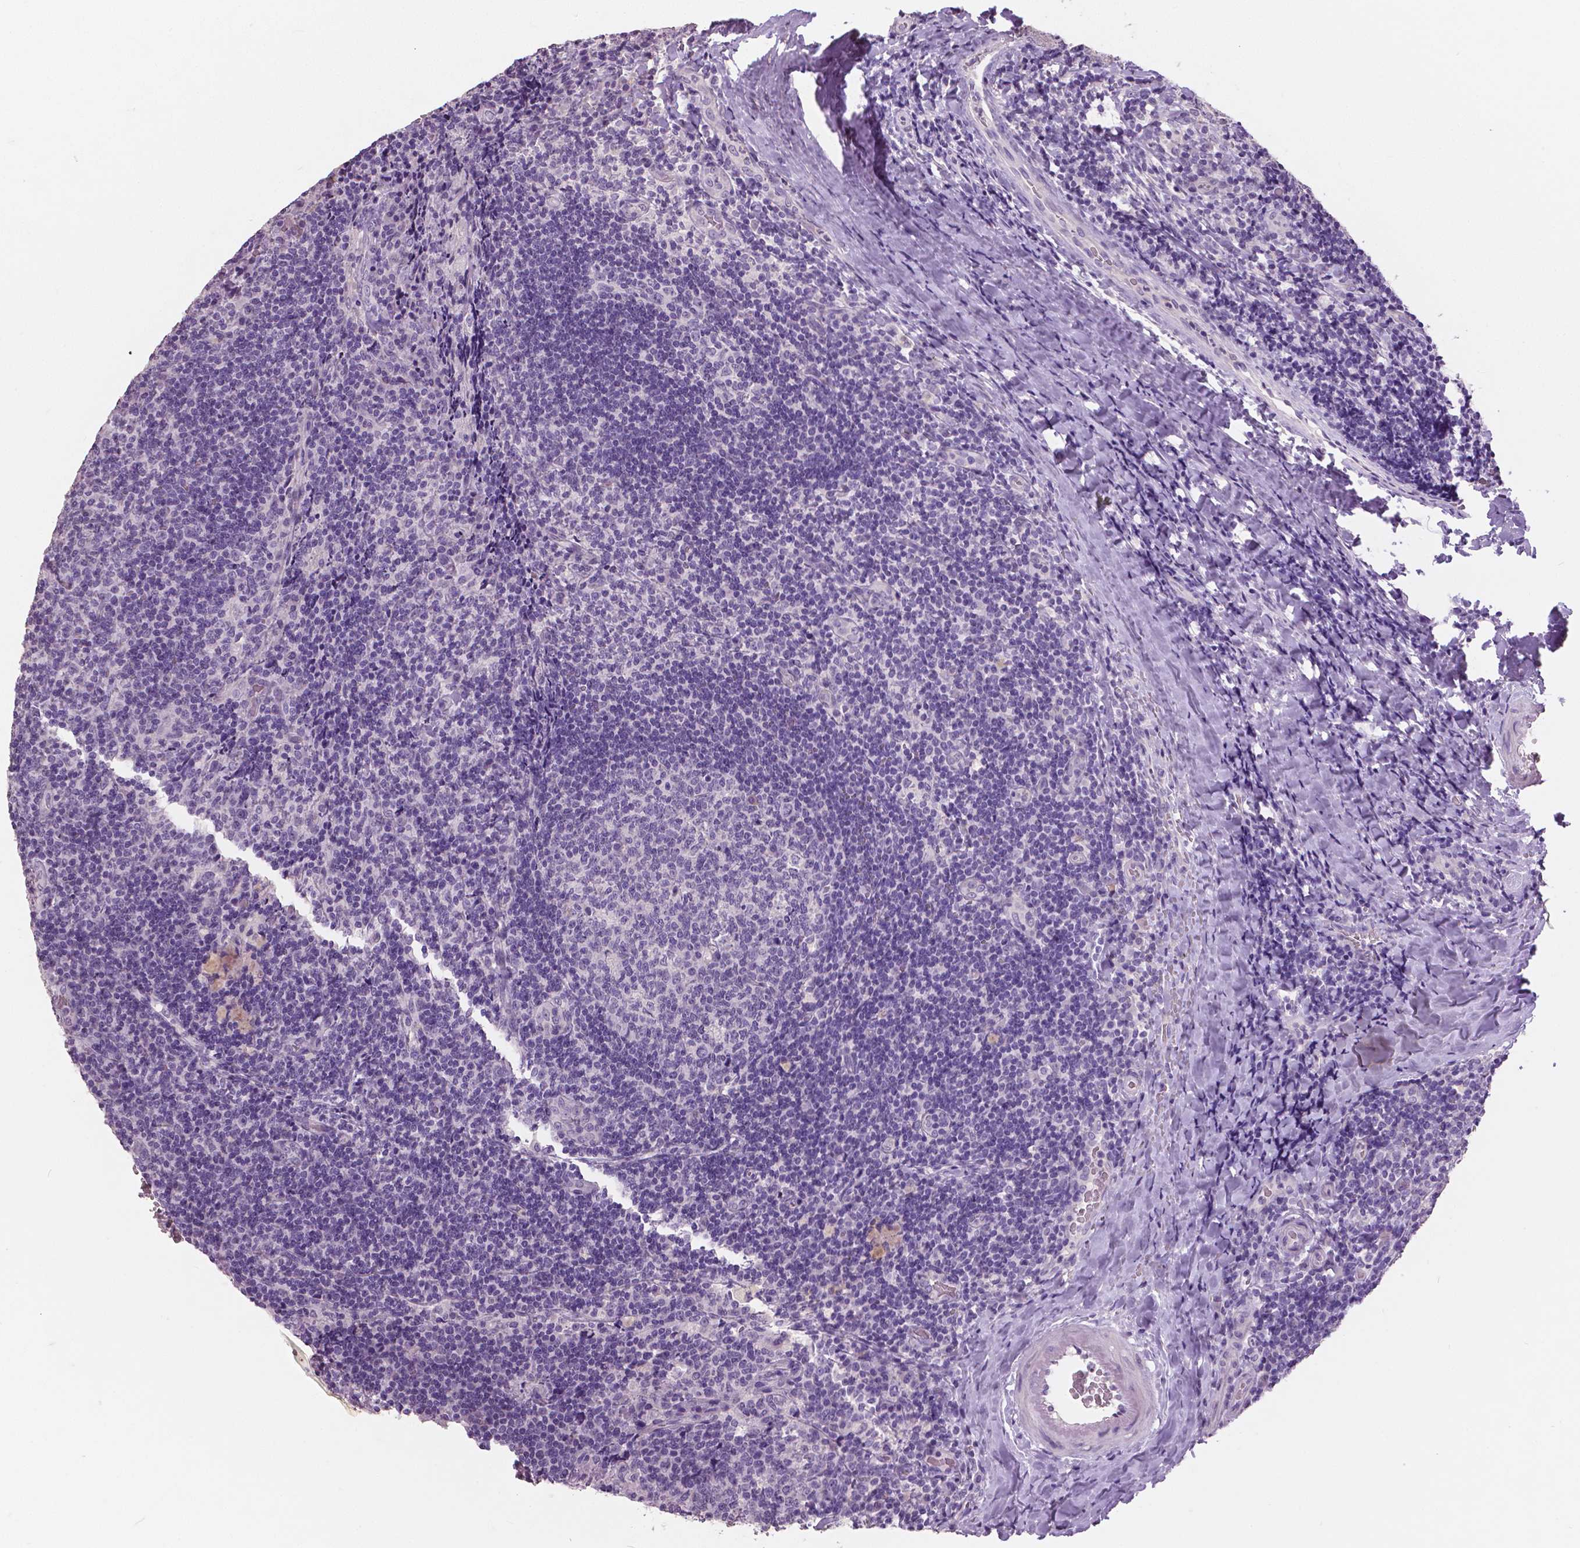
{"staining": {"intensity": "negative", "quantity": "none", "location": "none"}, "tissue": "tonsil", "cell_type": "Germinal center cells", "image_type": "normal", "snomed": [{"axis": "morphology", "description": "Normal tissue, NOS"}, {"axis": "topography", "description": "Tonsil"}], "caption": "Immunohistochemistry (IHC) micrograph of unremarkable human tonsil stained for a protein (brown), which demonstrates no positivity in germinal center cells.", "gene": "GRIN2A", "patient": {"sex": "male", "age": 17}}